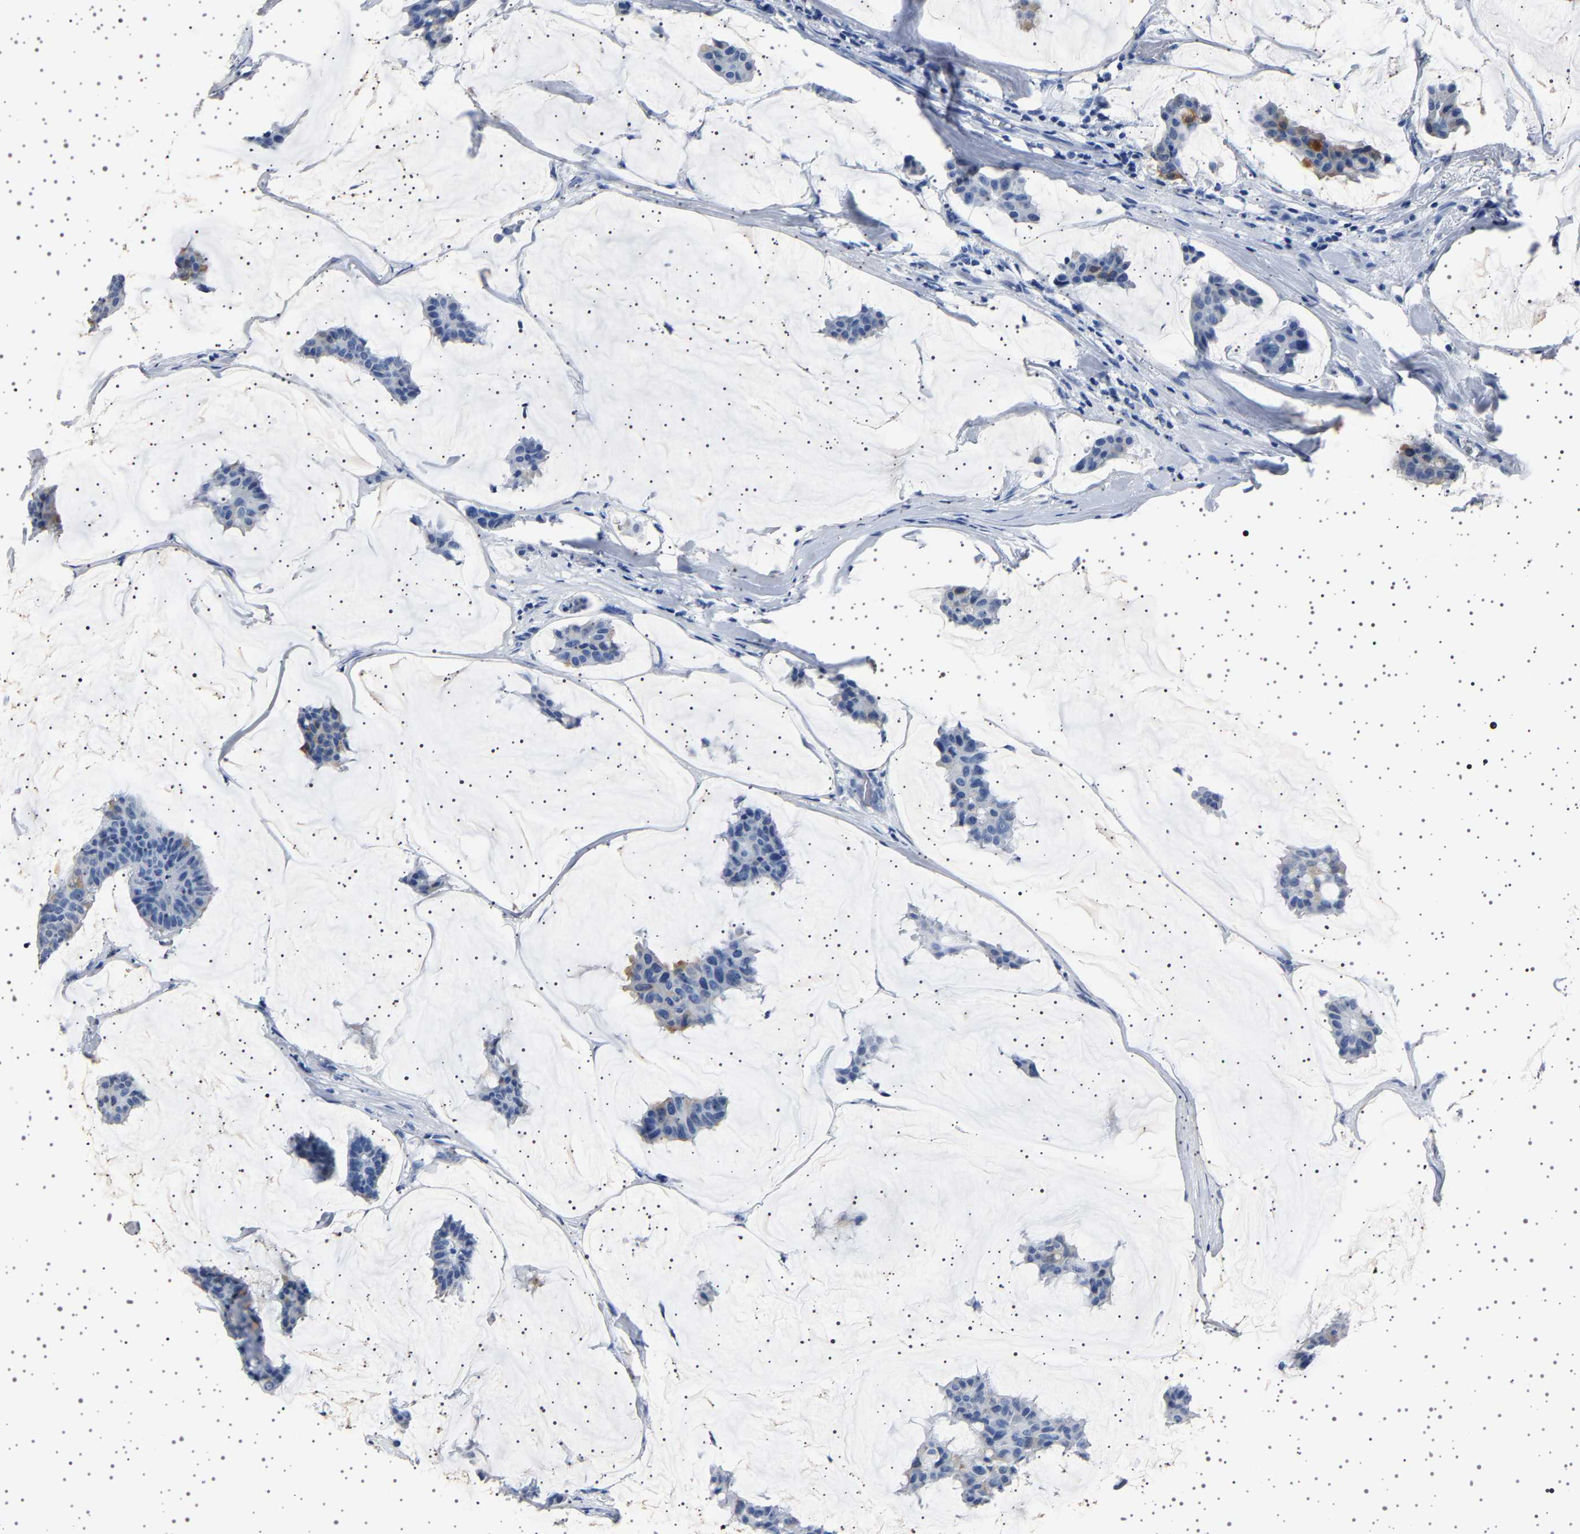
{"staining": {"intensity": "negative", "quantity": "none", "location": "none"}, "tissue": "breast cancer", "cell_type": "Tumor cells", "image_type": "cancer", "snomed": [{"axis": "morphology", "description": "Duct carcinoma"}, {"axis": "topography", "description": "Breast"}], "caption": "IHC of breast invasive ductal carcinoma demonstrates no expression in tumor cells.", "gene": "TFF3", "patient": {"sex": "female", "age": 93}}